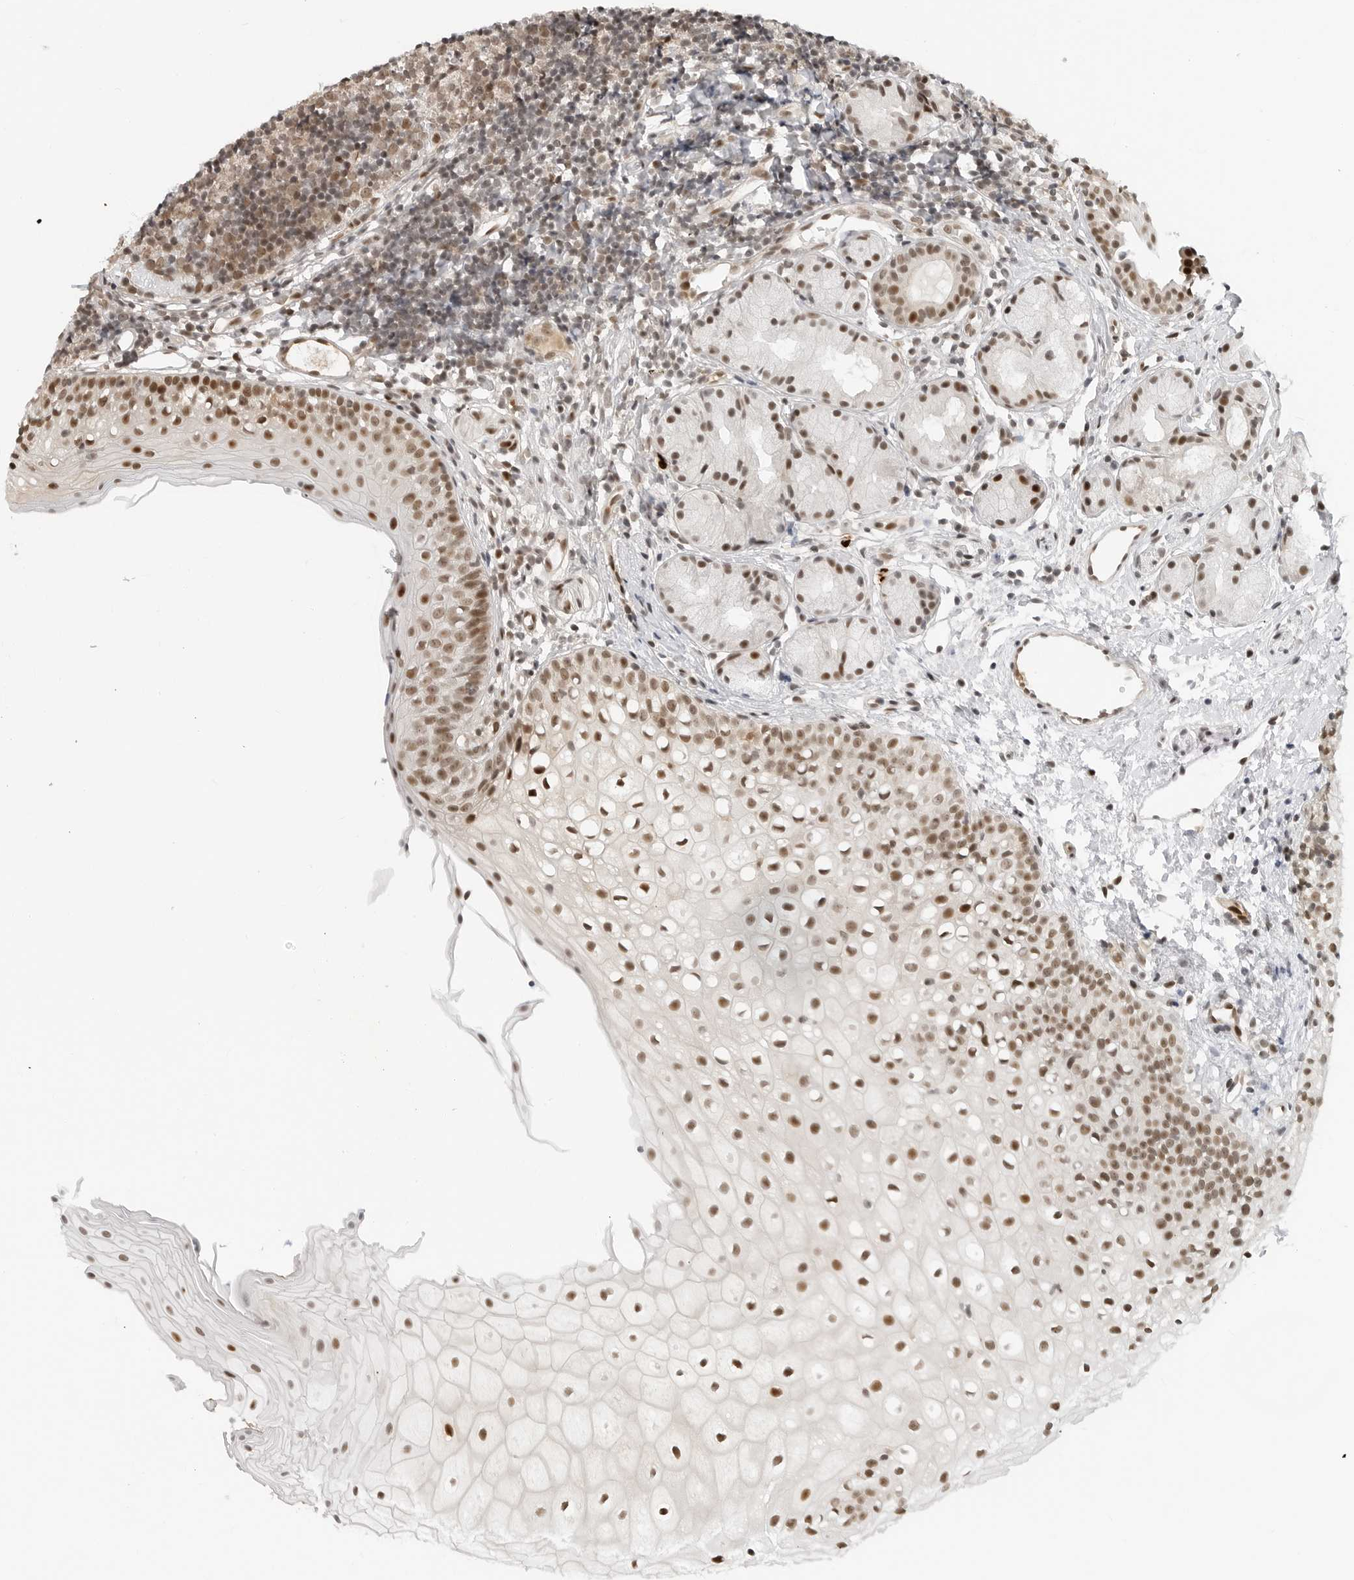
{"staining": {"intensity": "moderate", "quantity": ">75%", "location": "nuclear"}, "tissue": "oral mucosa", "cell_type": "Squamous epithelial cells", "image_type": "normal", "snomed": [{"axis": "morphology", "description": "Normal tissue, NOS"}, {"axis": "topography", "description": "Oral tissue"}], "caption": "A photomicrograph of human oral mucosa stained for a protein exhibits moderate nuclear brown staining in squamous epithelial cells. The staining is performed using DAB brown chromogen to label protein expression. The nuclei are counter-stained blue using hematoxylin.", "gene": "C8orf33", "patient": {"sex": "male", "age": 28}}